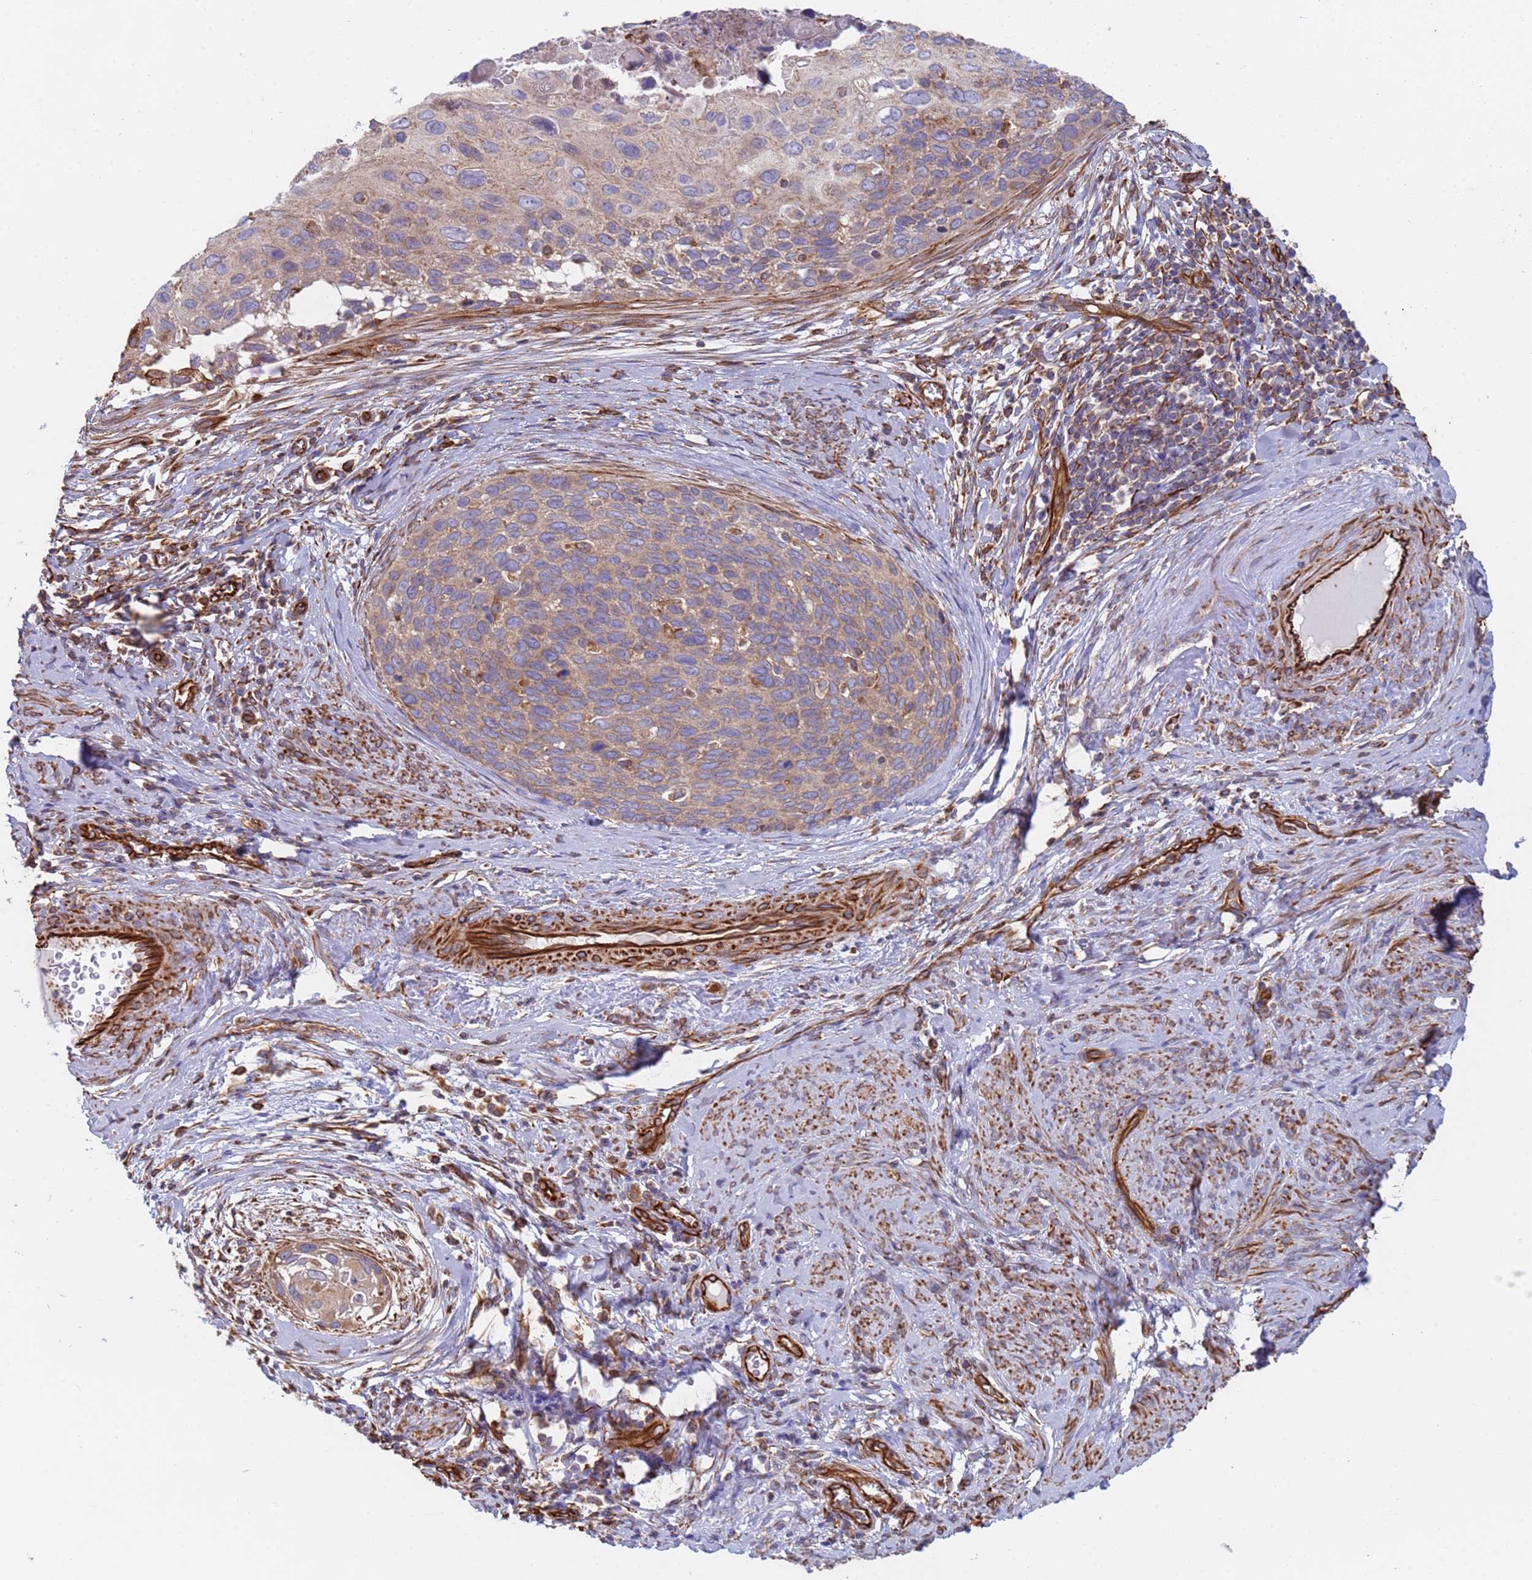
{"staining": {"intensity": "weak", "quantity": "25%-75%", "location": "cytoplasmic/membranous"}, "tissue": "cervical cancer", "cell_type": "Tumor cells", "image_type": "cancer", "snomed": [{"axis": "morphology", "description": "Squamous cell carcinoma, NOS"}, {"axis": "topography", "description": "Cervix"}], "caption": "This photomicrograph exhibits cervical cancer stained with immunohistochemistry to label a protein in brown. The cytoplasmic/membranous of tumor cells show weak positivity for the protein. Nuclei are counter-stained blue.", "gene": "NUDT12", "patient": {"sex": "female", "age": 80}}